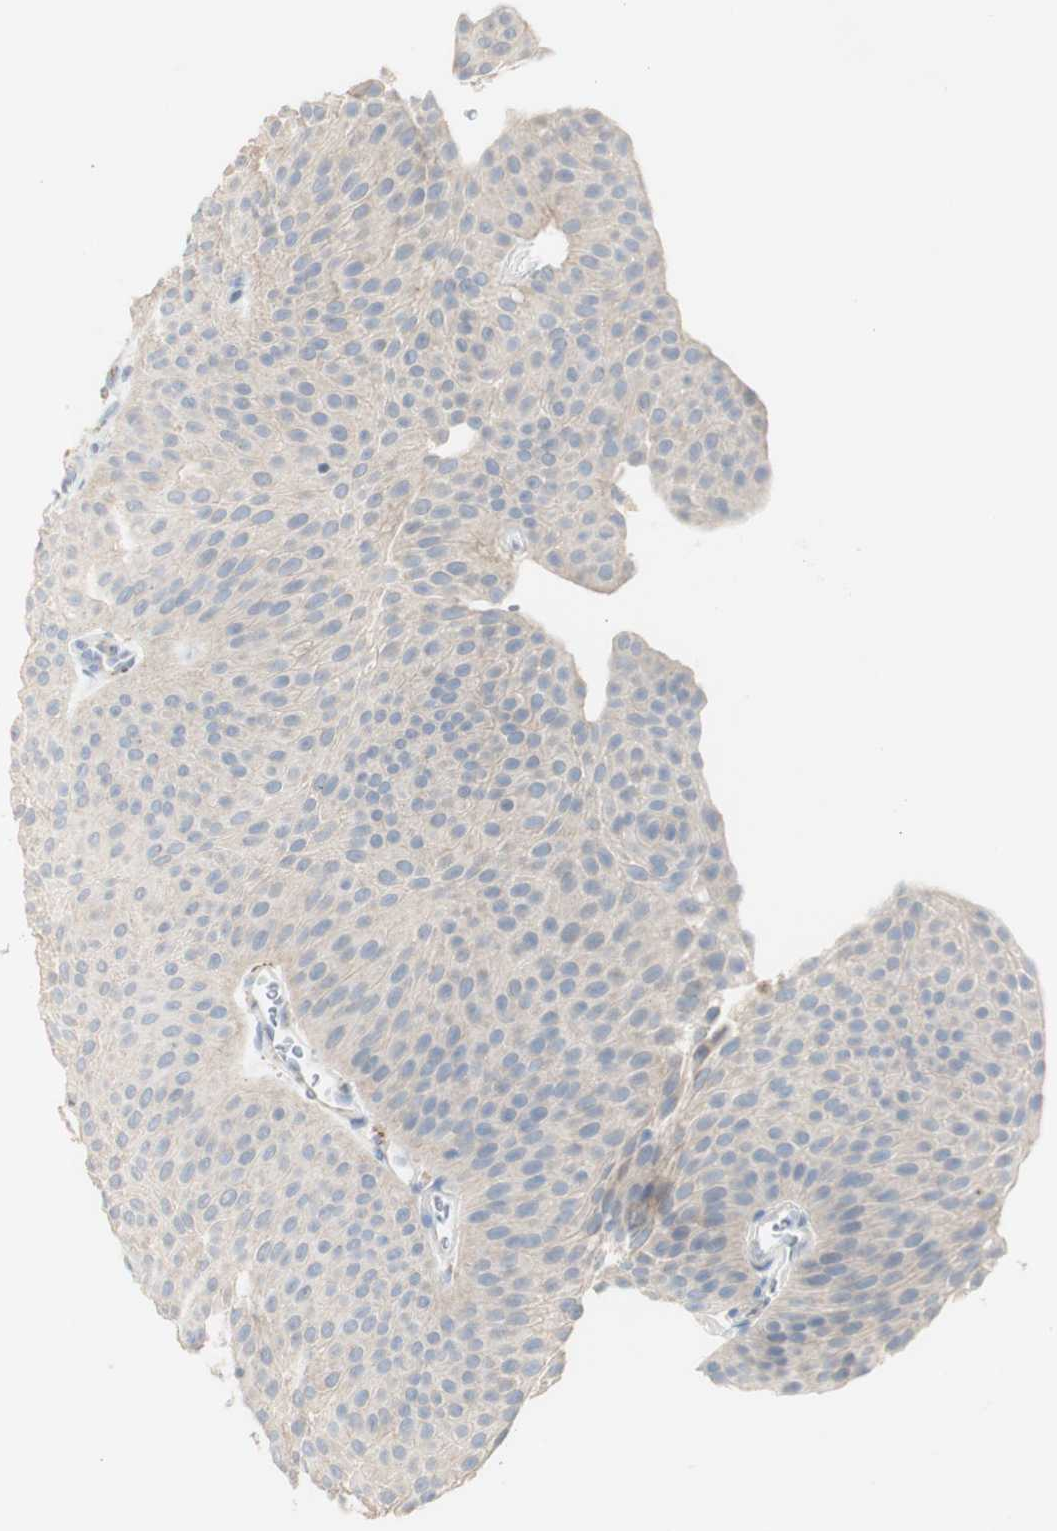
{"staining": {"intensity": "negative", "quantity": "none", "location": "none"}, "tissue": "urothelial cancer", "cell_type": "Tumor cells", "image_type": "cancer", "snomed": [{"axis": "morphology", "description": "Urothelial carcinoma, Low grade"}, {"axis": "topography", "description": "Urinary bladder"}], "caption": "Immunohistochemistry micrograph of low-grade urothelial carcinoma stained for a protein (brown), which shows no staining in tumor cells.", "gene": "ART3", "patient": {"sex": "female", "age": 60}}